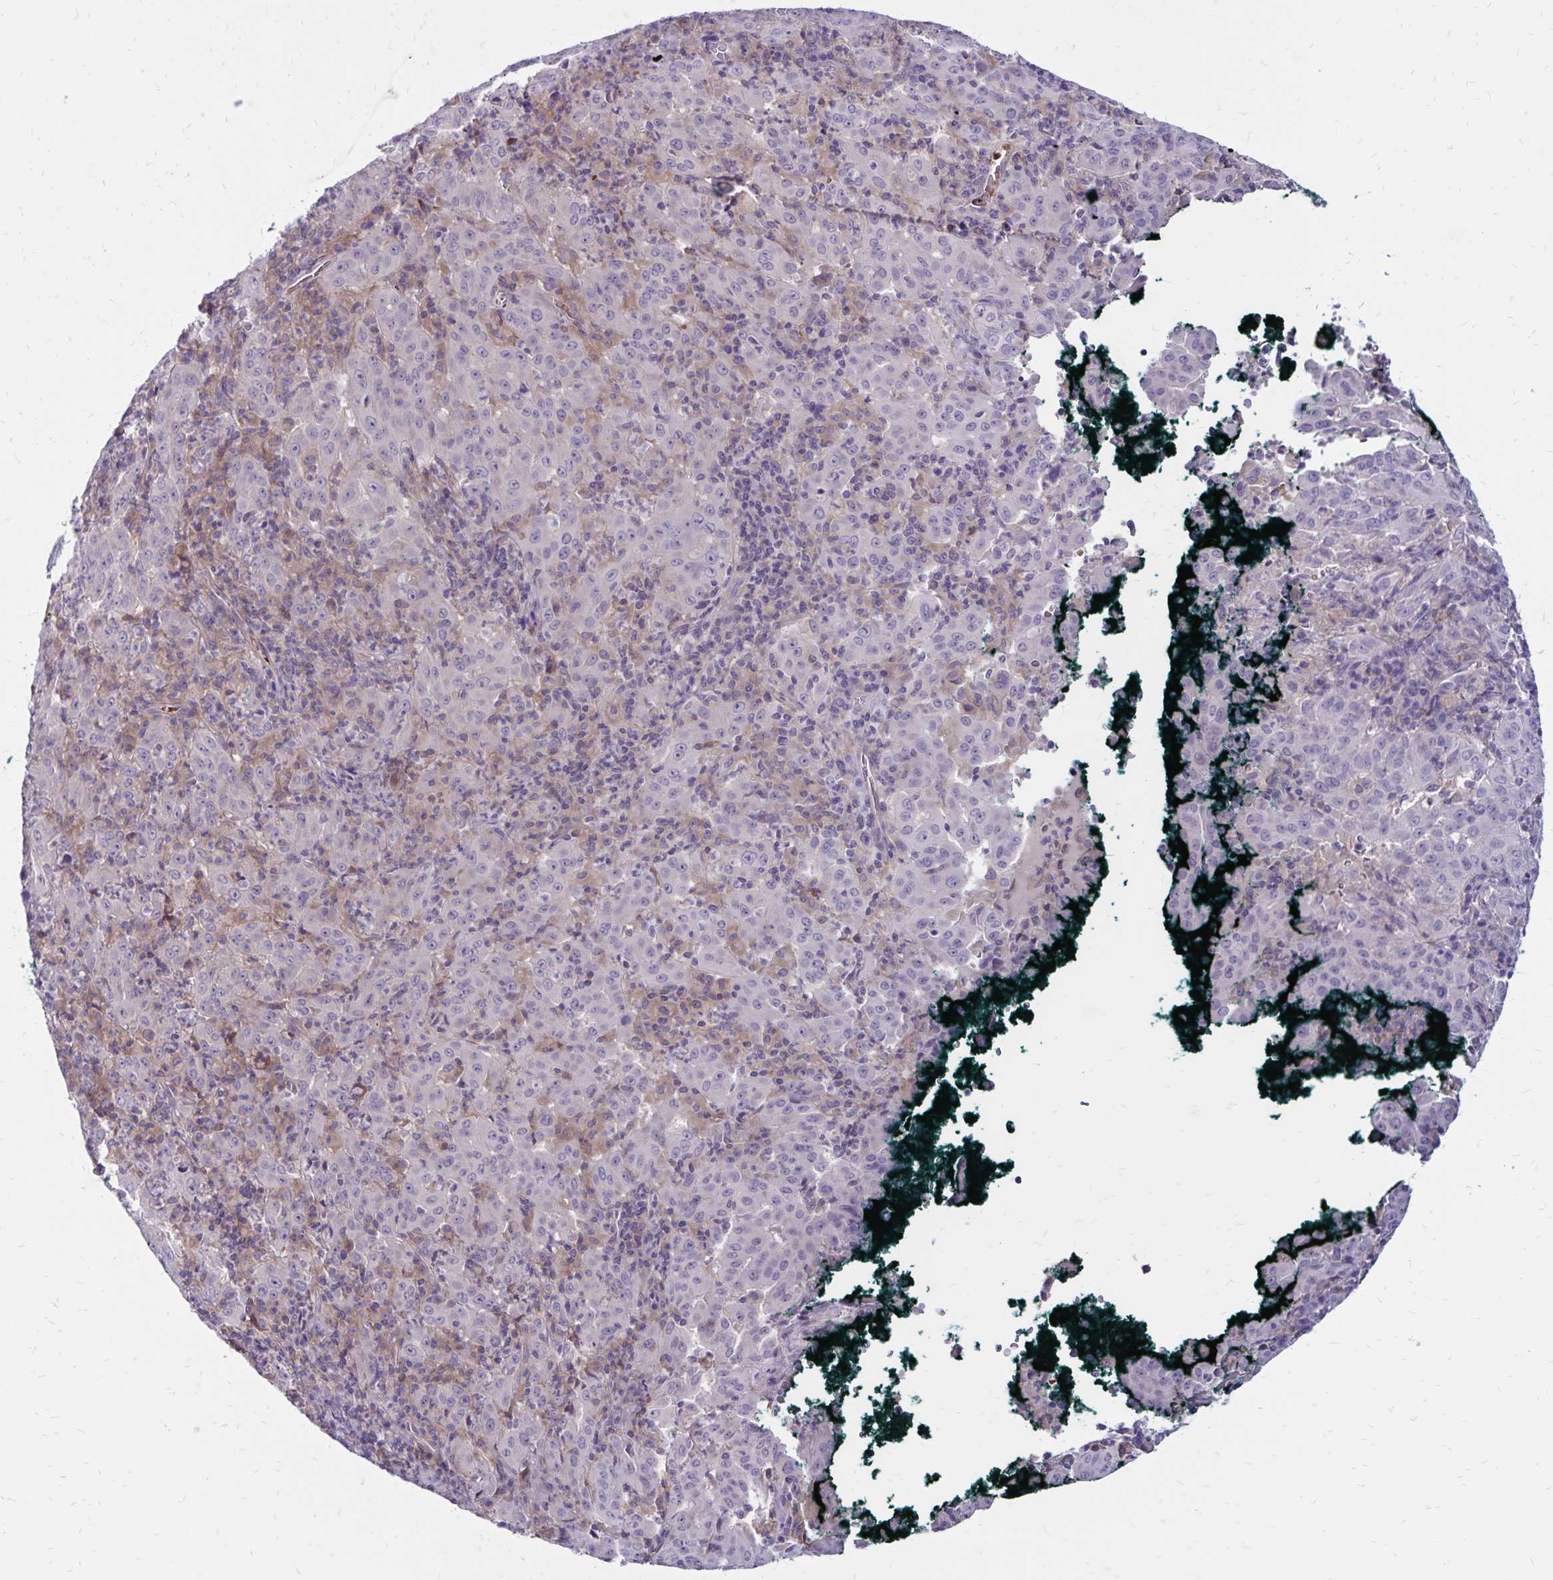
{"staining": {"intensity": "negative", "quantity": "none", "location": "none"}, "tissue": "pancreatic cancer", "cell_type": "Tumor cells", "image_type": "cancer", "snomed": [{"axis": "morphology", "description": "Adenocarcinoma, NOS"}, {"axis": "topography", "description": "Pancreas"}], "caption": "A high-resolution photomicrograph shows immunohistochemistry staining of adenocarcinoma (pancreatic), which reveals no significant positivity in tumor cells.", "gene": "FSD1", "patient": {"sex": "male", "age": 63}}